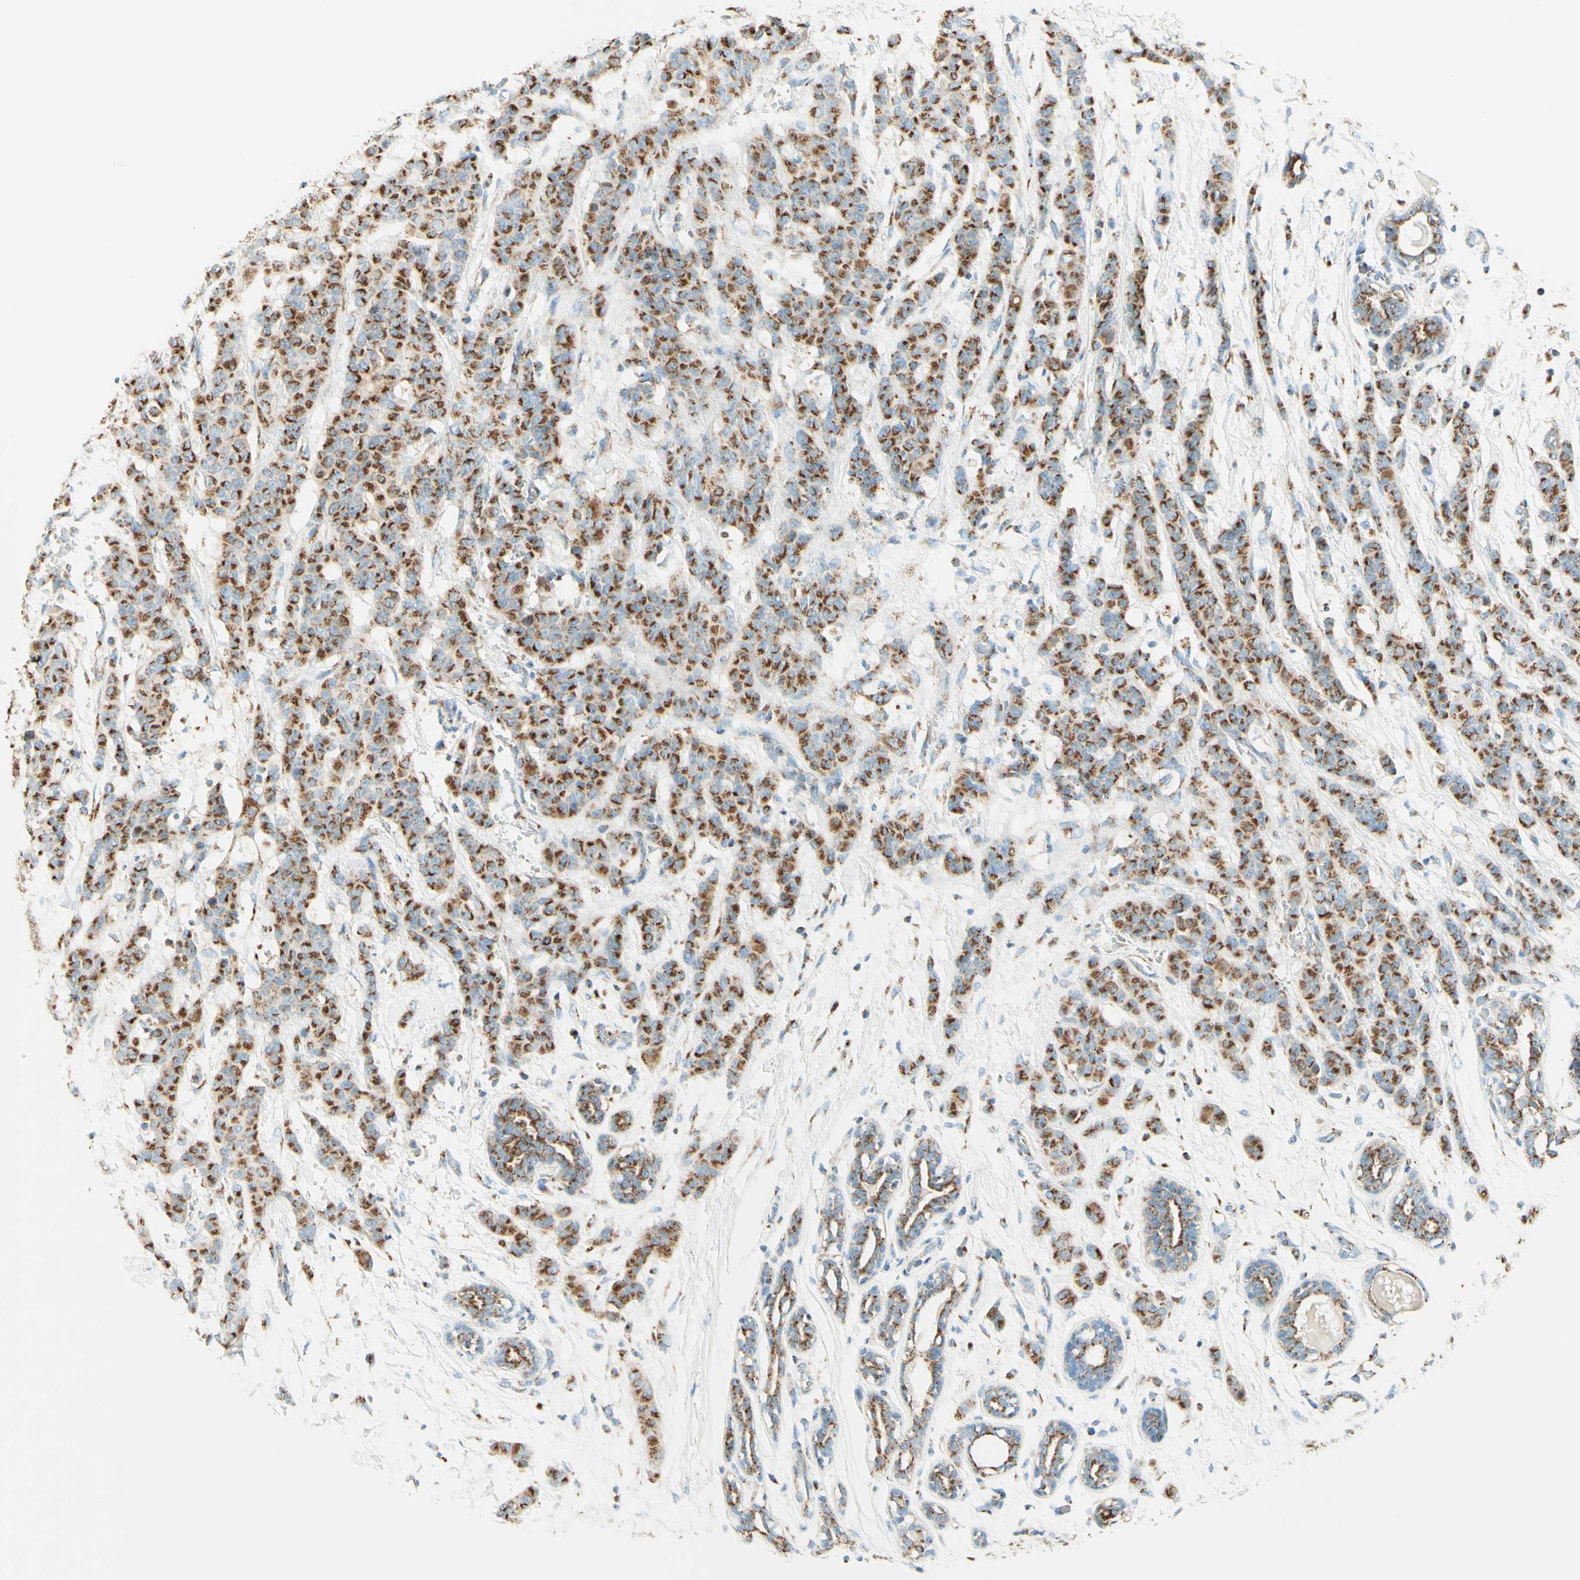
{"staining": {"intensity": "moderate", "quantity": ">75%", "location": "cytoplasmic/membranous"}, "tissue": "breast cancer", "cell_type": "Tumor cells", "image_type": "cancer", "snomed": [{"axis": "morphology", "description": "Normal tissue, NOS"}, {"axis": "morphology", "description": "Duct carcinoma"}, {"axis": "topography", "description": "Breast"}], "caption": "A high-resolution histopathology image shows immunohistochemistry staining of breast intraductal carcinoma, which displays moderate cytoplasmic/membranous staining in approximately >75% of tumor cells.", "gene": "GOLGB1", "patient": {"sex": "female", "age": 40}}